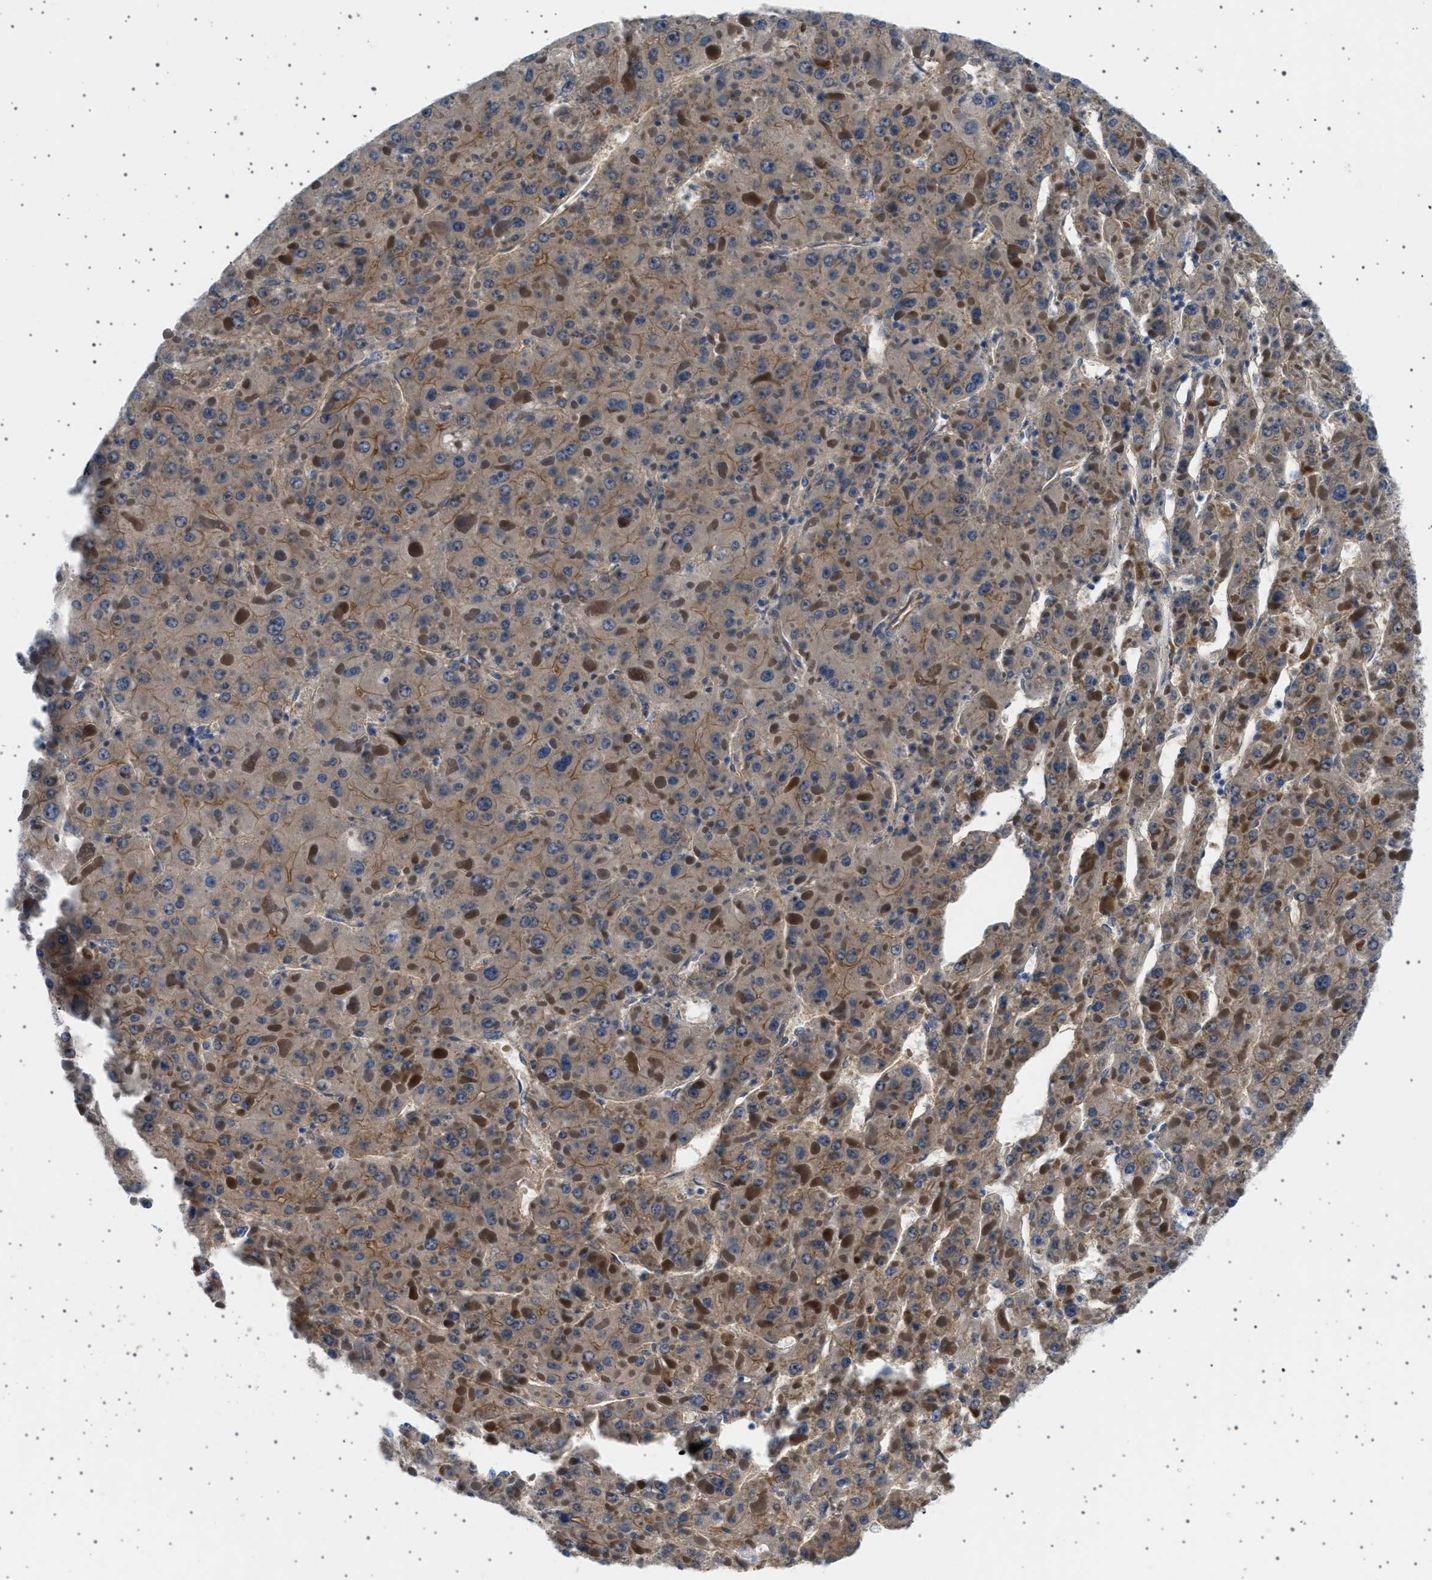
{"staining": {"intensity": "moderate", "quantity": ">75%", "location": "cytoplasmic/membranous"}, "tissue": "liver cancer", "cell_type": "Tumor cells", "image_type": "cancer", "snomed": [{"axis": "morphology", "description": "Carcinoma, Hepatocellular, NOS"}, {"axis": "topography", "description": "Liver"}], "caption": "A medium amount of moderate cytoplasmic/membranous positivity is identified in approximately >75% of tumor cells in liver cancer tissue.", "gene": "PLPP6", "patient": {"sex": "female", "age": 73}}